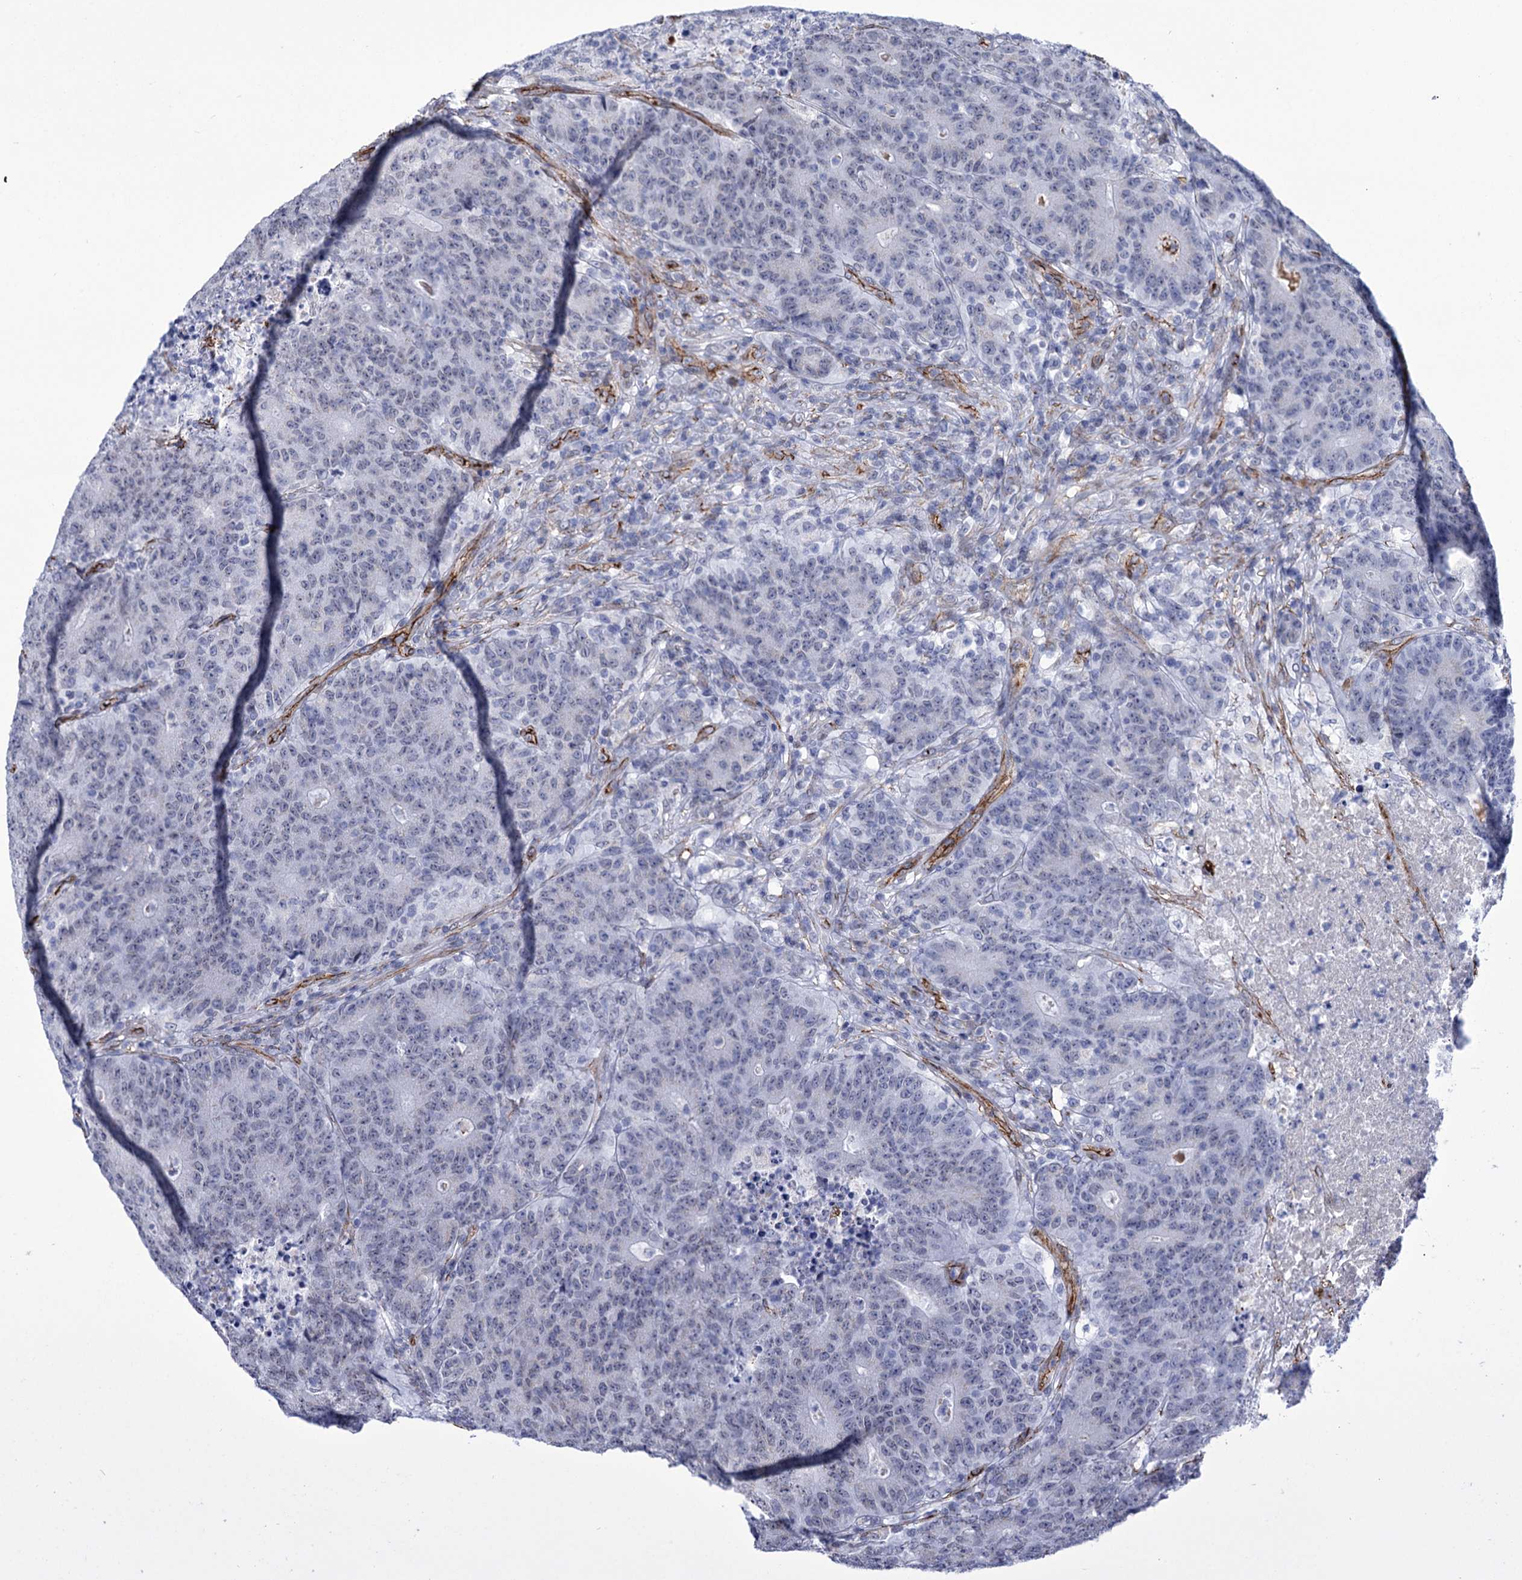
{"staining": {"intensity": "negative", "quantity": "none", "location": "none"}, "tissue": "colorectal cancer", "cell_type": "Tumor cells", "image_type": "cancer", "snomed": [{"axis": "morphology", "description": "Adenocarcinoma, NOS"}, {"axis": "topography", "description": "Colon"}], "caption": "The histopathology image demonstrates no staining of tumor cells in colorectal cancer.", "gene": "ZC3H12C", "patient": {"sex": "female", "age": 75}}